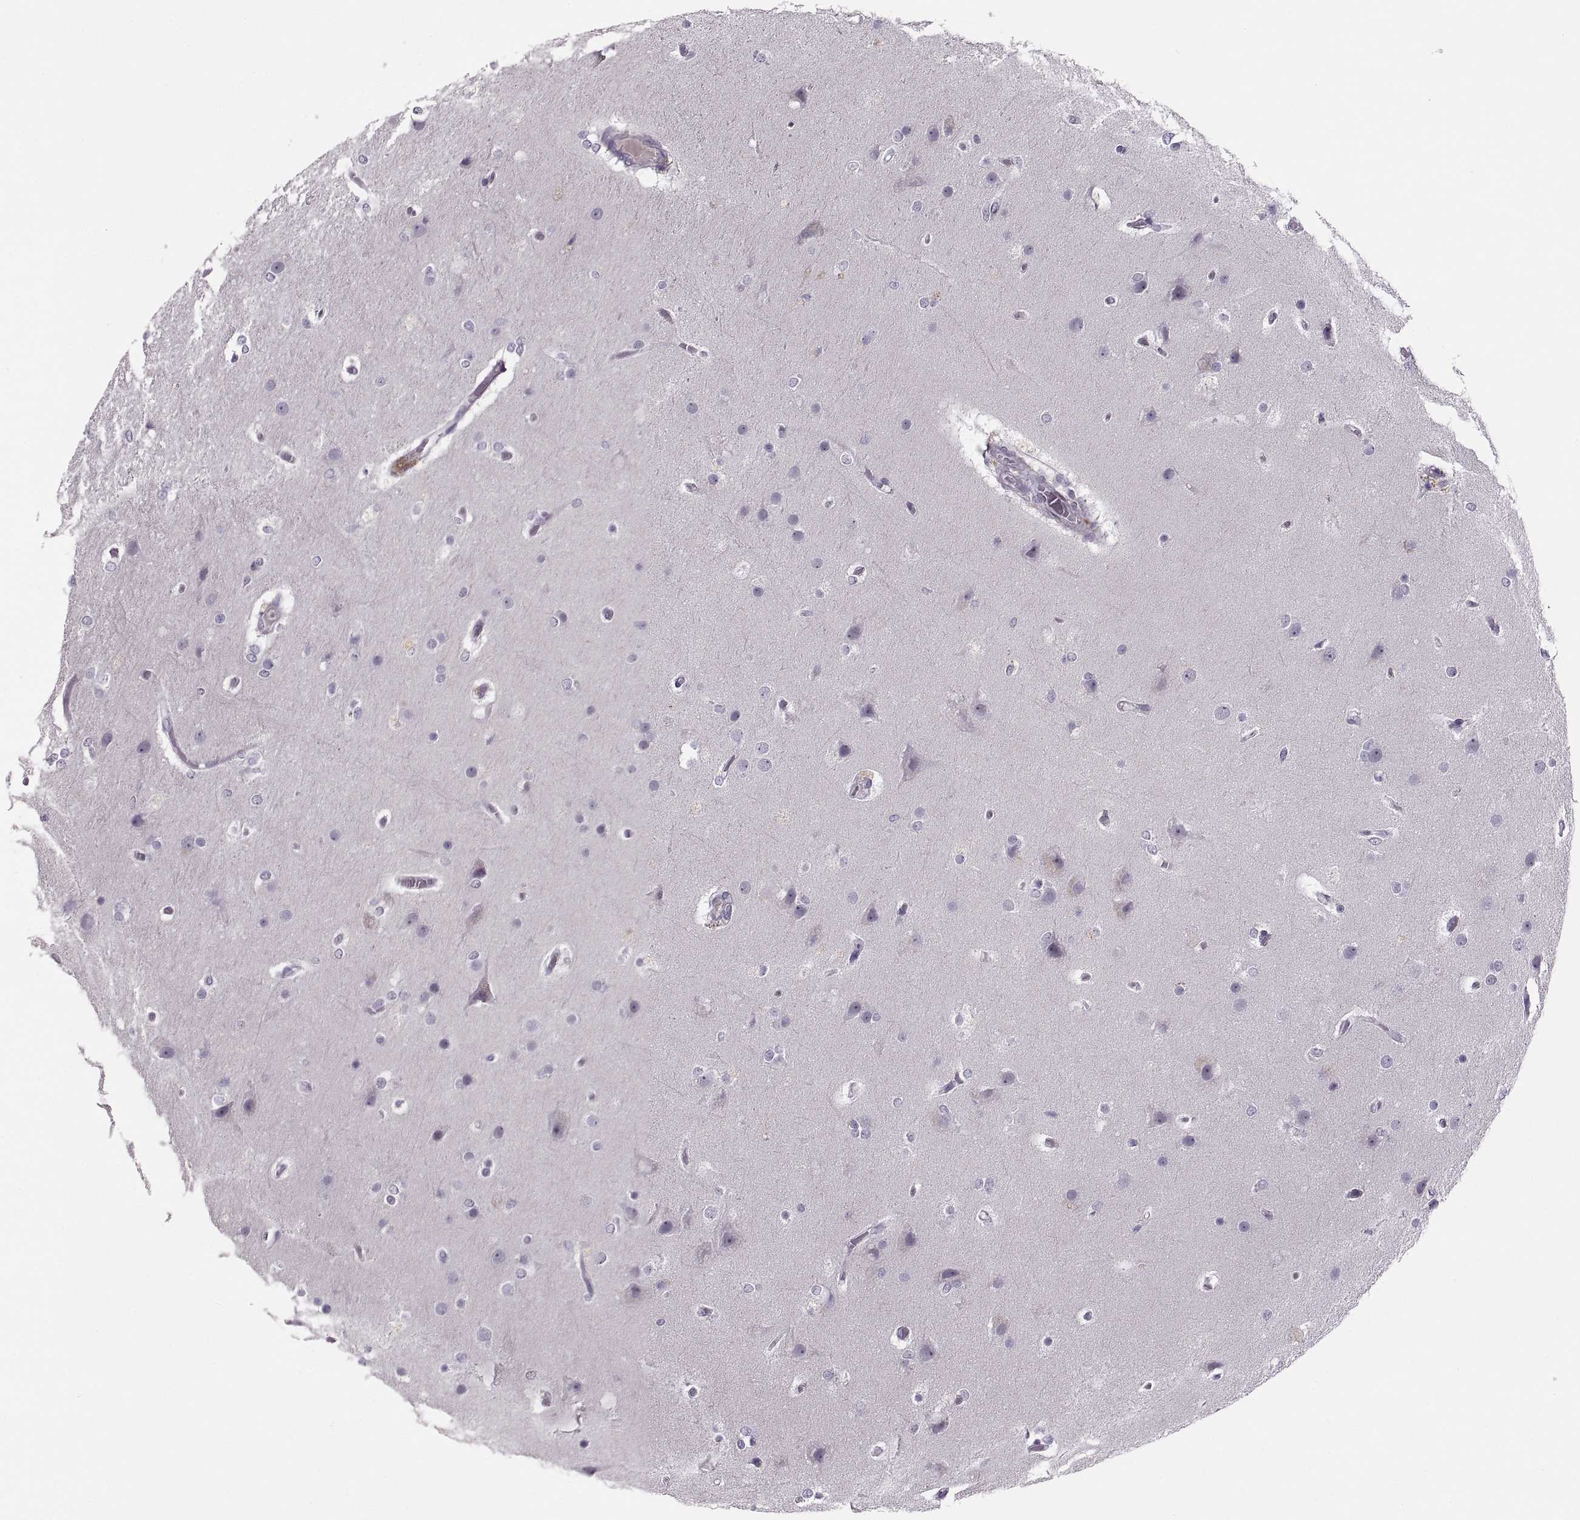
{"staining": {"intensity": "negative", "quantity": "none", "location": "none"}, "tissue": "glioma", "cell_type": "Tumor cells", "image_type": "cancer", "snomed": [{"axis": "morphology", "description": "Glioma, malignant, High grade"}, {"axis": "topography", "description": "Brain"}], "caption": "Micrograph shows no significant protein staining in tumor cells of glioma.", "gene": "CHCT1", "patient": {"sex": "female", "age": 61}}